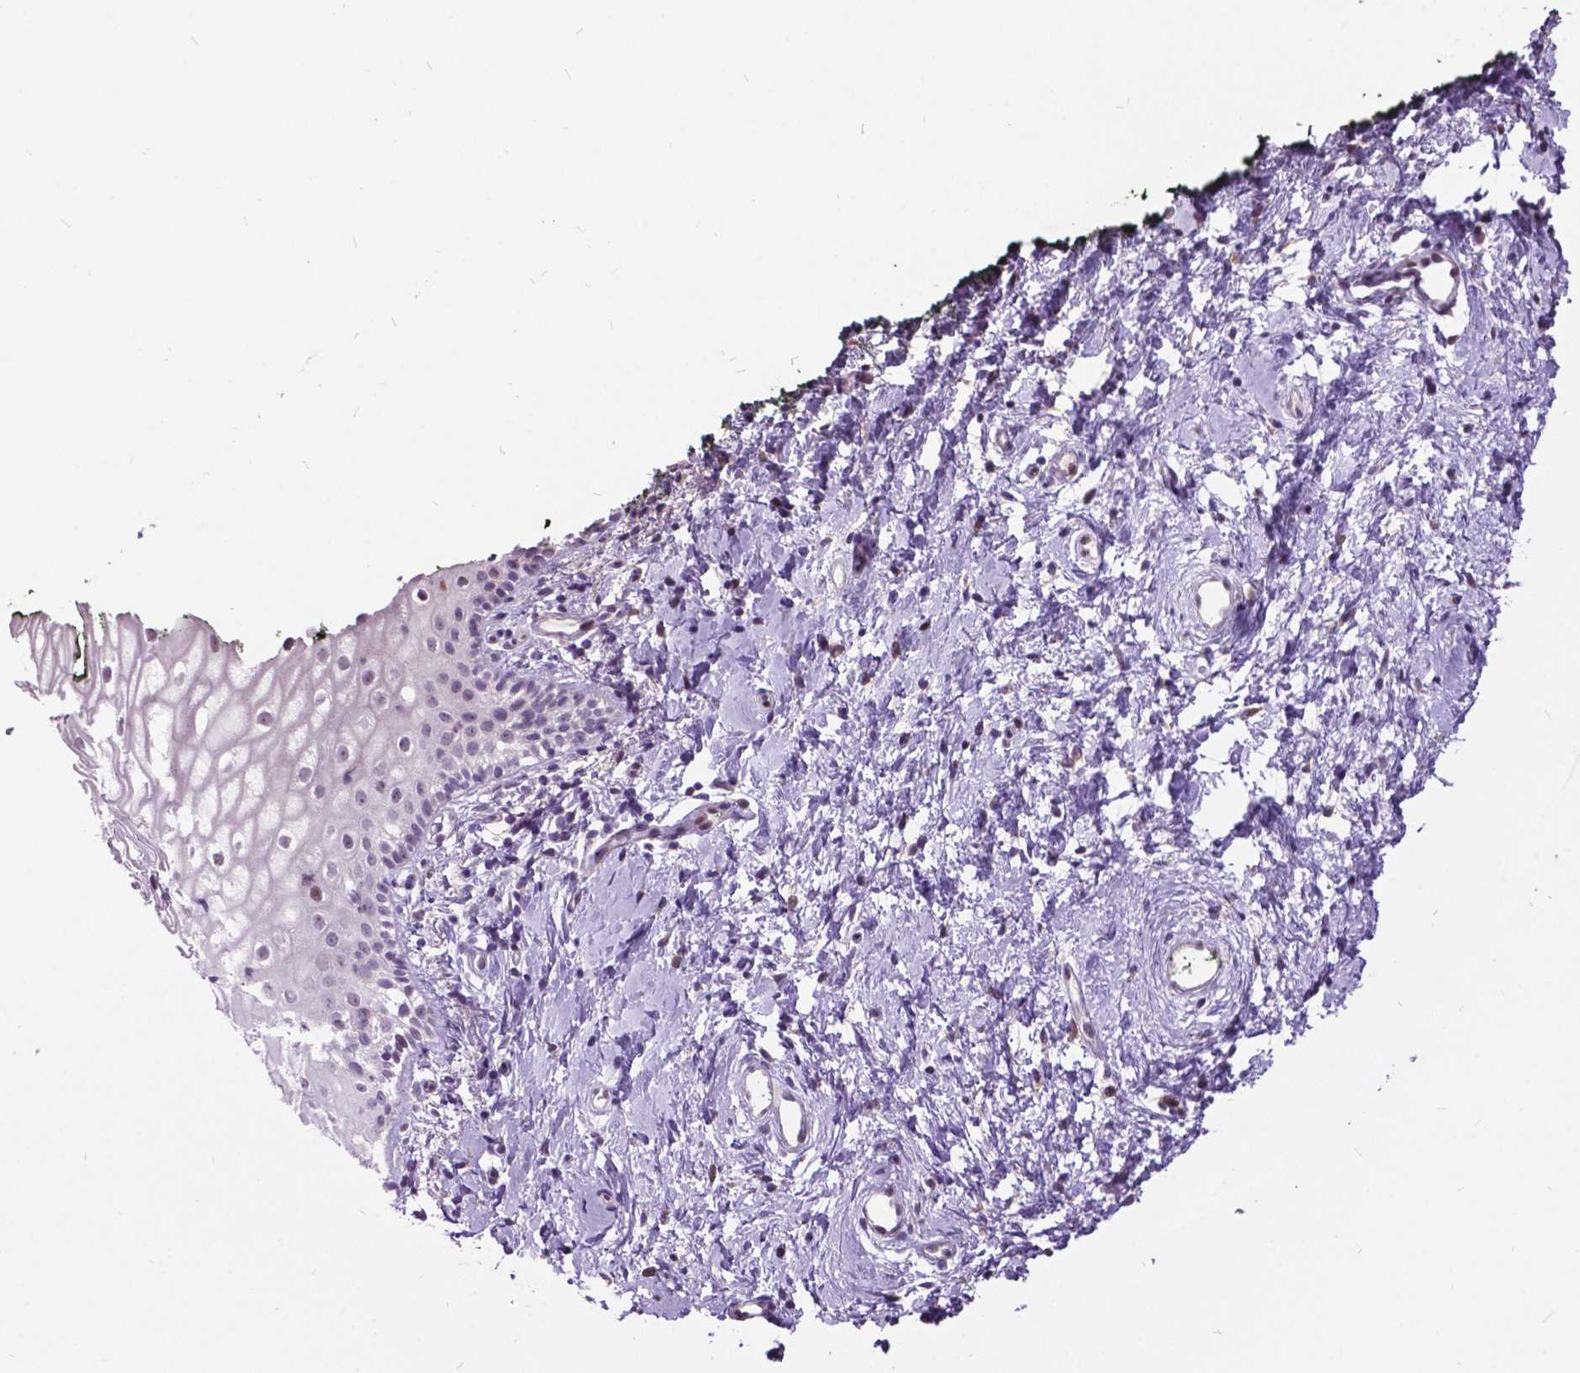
{"staining": {"intensity": "weak", "quantity": "<25%", "location": "nuclear"}, "tissue": "vagina", "cell_type": "Squamous epithelial cells", "image_type": "normal", "snomed": [{"axis": "morphology", "description": "Normal tissue, NOS"}, {"axis": "topography", "description": "Vagina"}], "caption": "Squamous epithelial cells show no significant protein positivity in unremarkable vagina. (DAB immunohistochemistry (IHC), high magnification).", "gene": "DPF3", "patient": {"sex": "female", "age": 47}}